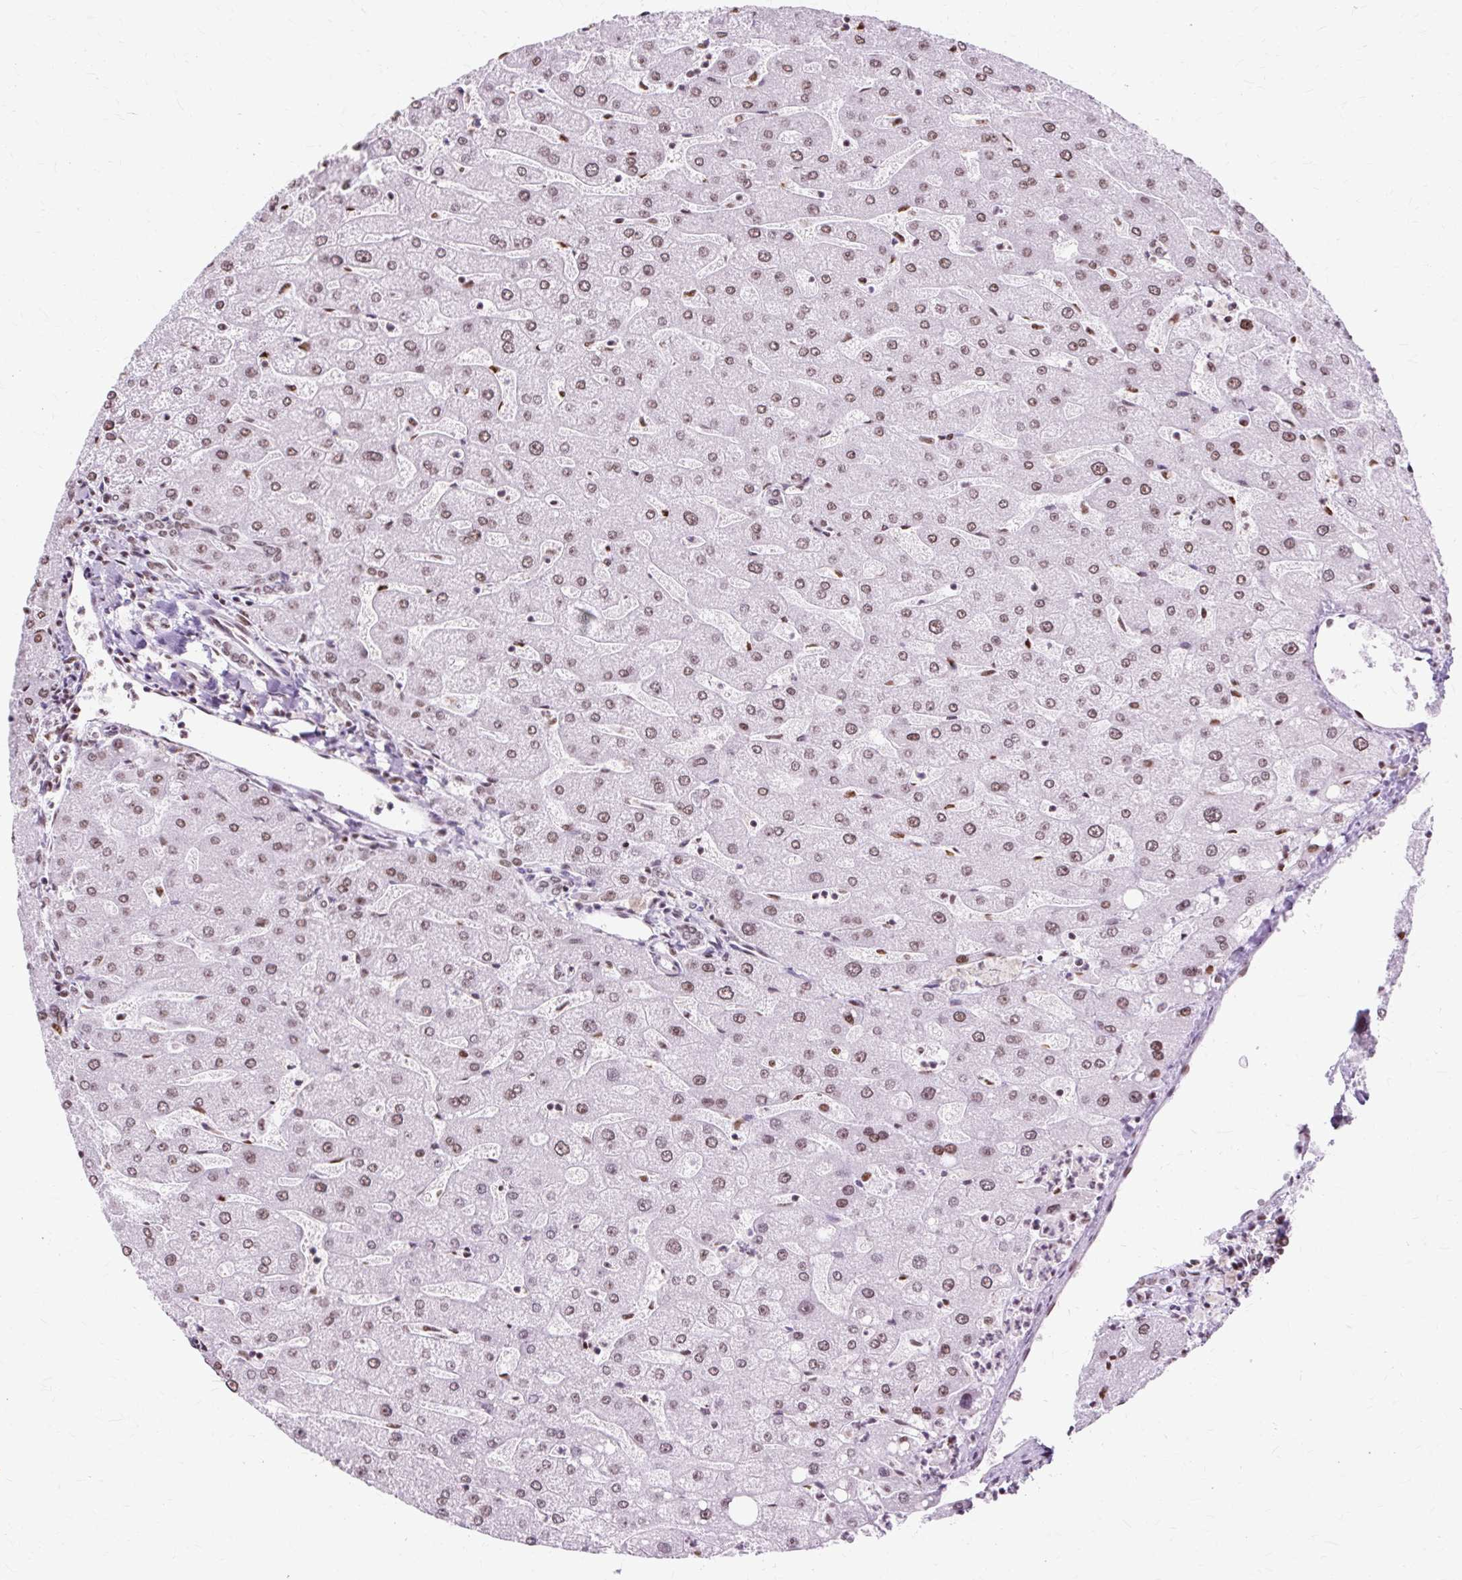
{"staining": {"intensity": "moderate", "quantity": "25%-75%", "location": "nuclear"}, "tissue": "liver", "cell_type": "Cholangiocytes", "image_type": "normal", "snomed": [{"axis": "morphology", "description": "Normal tissue, NOS"}, {"axis": "topography", "description": "Liver"}], "caption": "High-power microscopy captured an IHC histopathology image of benign liver, revealing moderate nuclear expression in approximately 25%-75% of cholangiocytes.", "gene": "XRCC6", "patient": {"sex": "male", "age": 67}}